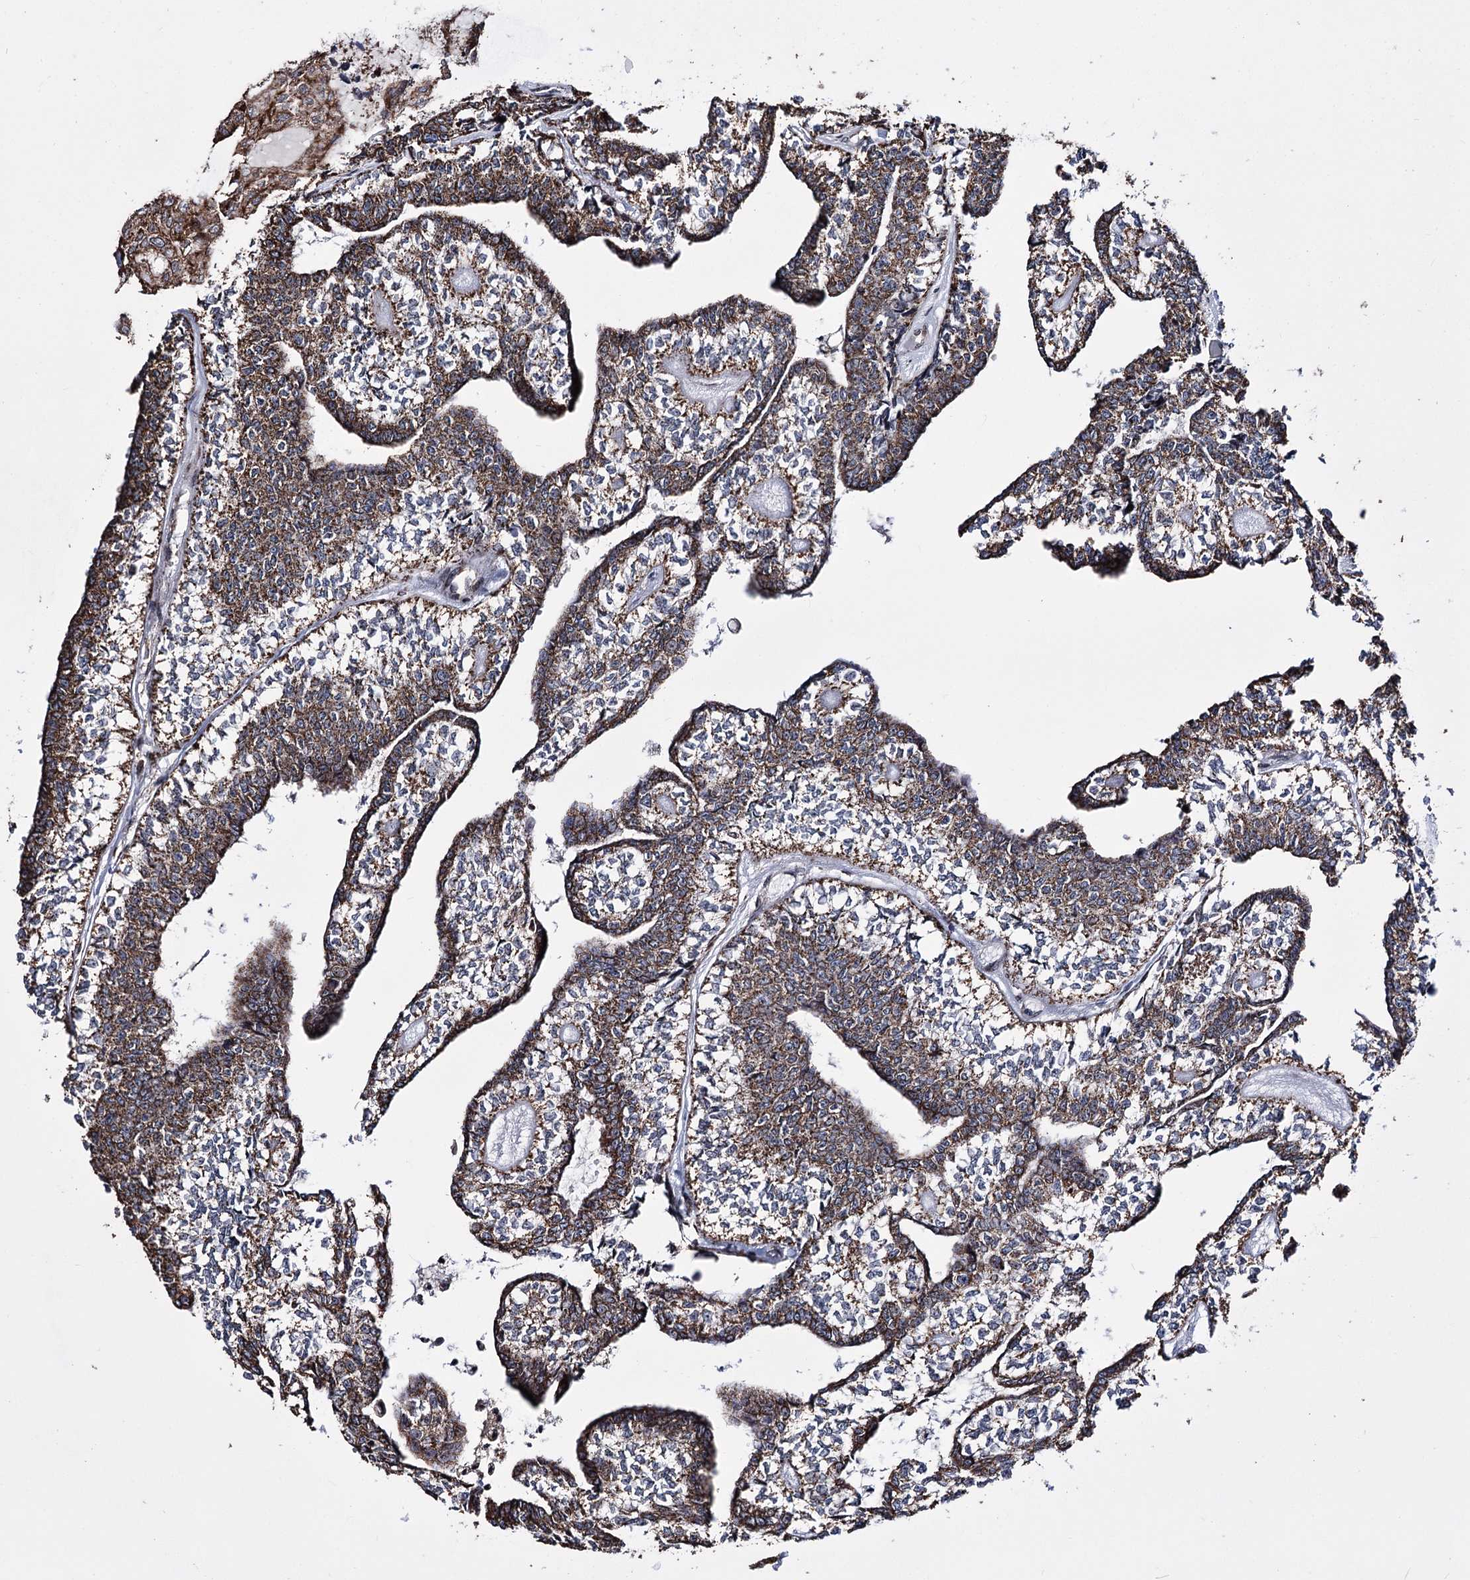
{"staining": {"intensity": "moderate", "quantity": ">75%", "location": "cytoplasmic/membranous"}, "tissue": "head and neck cancer", "cell_type": "Tumor cells", "image_type": "cancer", "snomed": [{"axis": "morphology", "description": "Adenocarcinoma, NOS"}, {"axis": "topography", "description": "Head-Neck"}], "caption": "Head and neck cancer (adenocarcinoma) stained with a brown dye displays moderate cytoplasmic/membranous positive expression in about >75% of tumor cells.", "gene": "CREB3L4", "patient": {"sex": "female", "age": 73}}